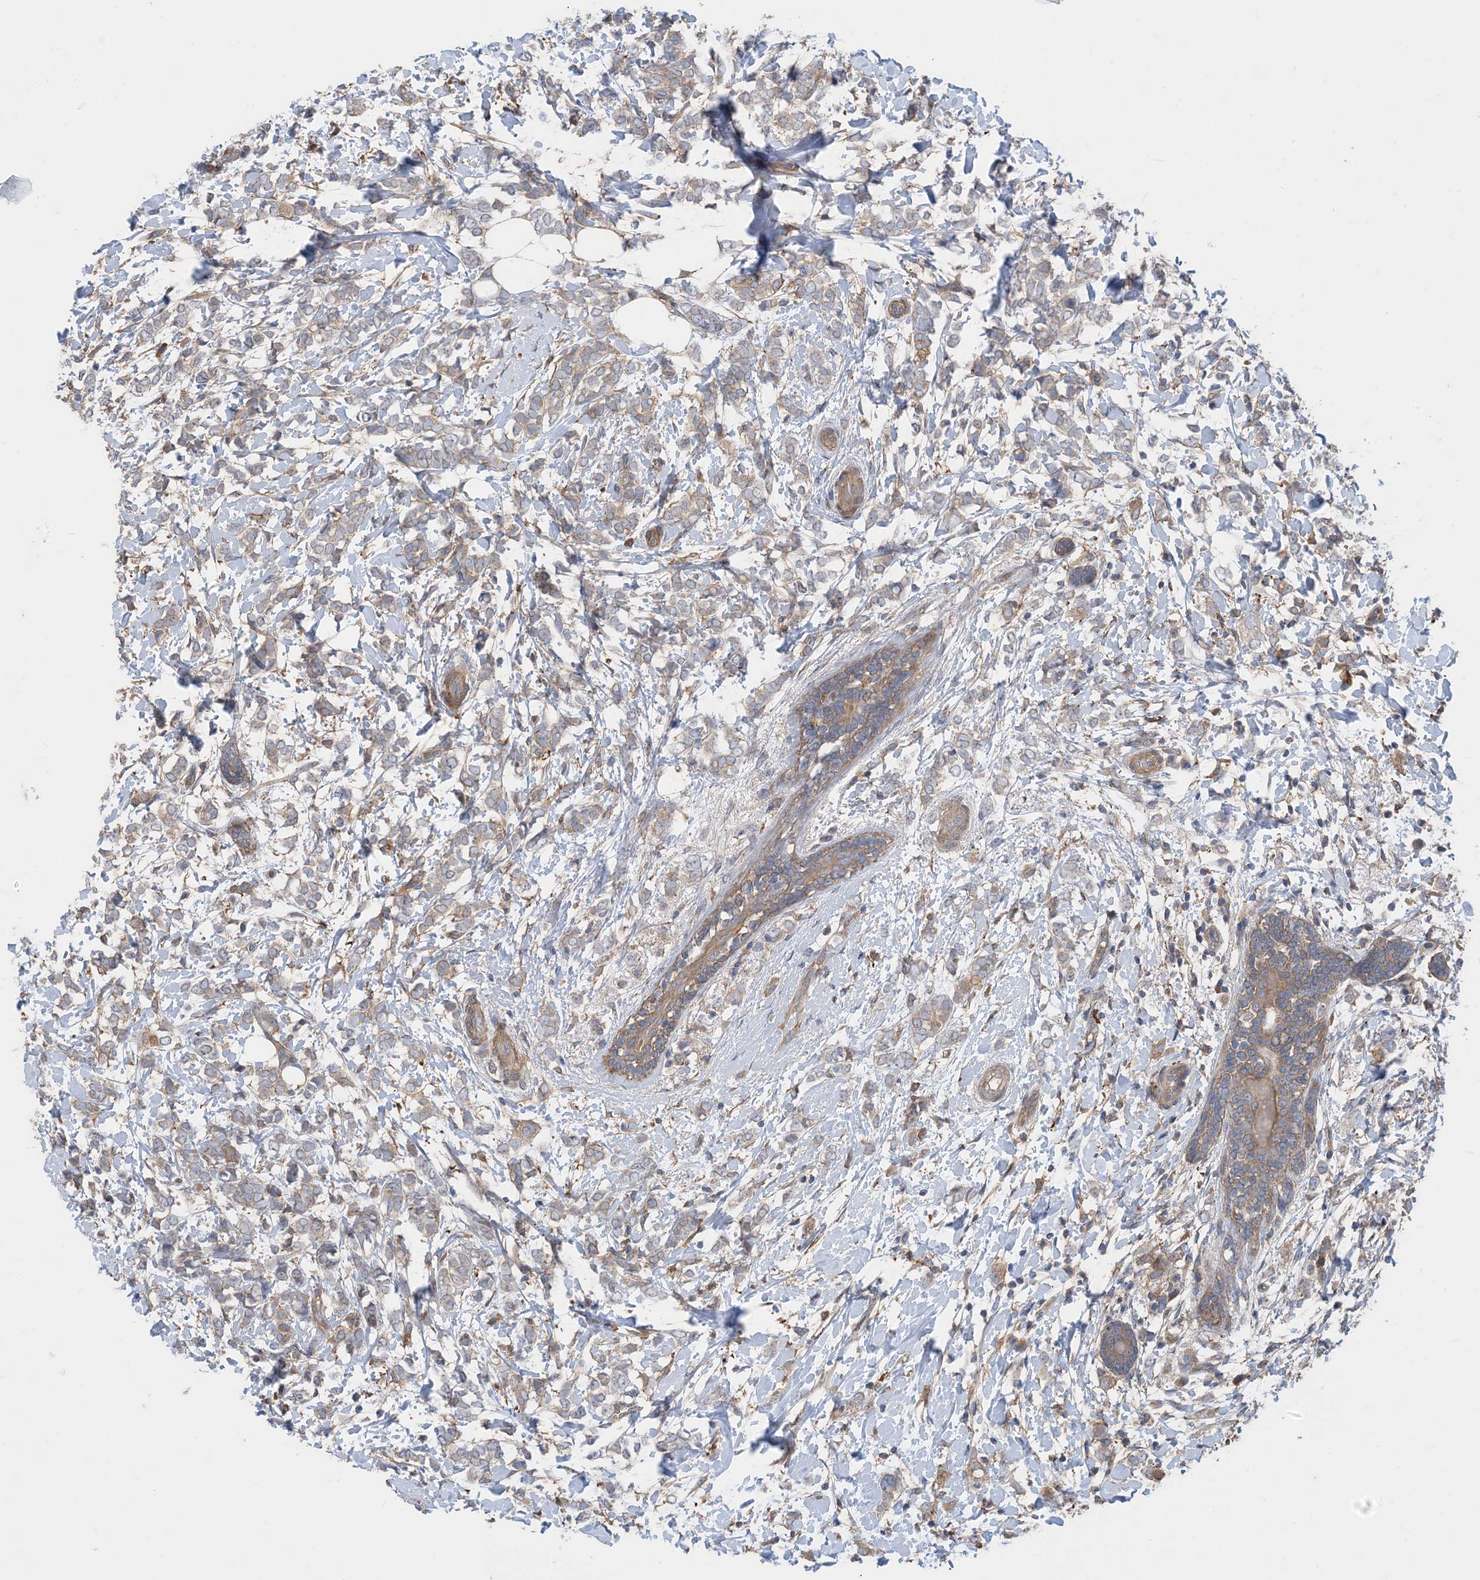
{"staining": {"intensity": "weak", "quantity": ">75%", "location": "cytoplasmic/membranous"}, "tissue": "breast cancer", "cell_type": "Tumor cells", "image_type": "cancer", "snomed": [{"axis": "morphology", "description": "Normal tissue, NOS"}, {"axis": "morphology", "description": "Lobular carcinoma"}, {"axis": "topography", "description": "Breast"}], "caption": "Brown immunohistochemical staining in breast lobular carcinoma displays weak cytoplasmic/membranous expression in about >75% of tumor cells.", "gene": "HS1BP3", "patient": {"sex": "female", "age": 47}}